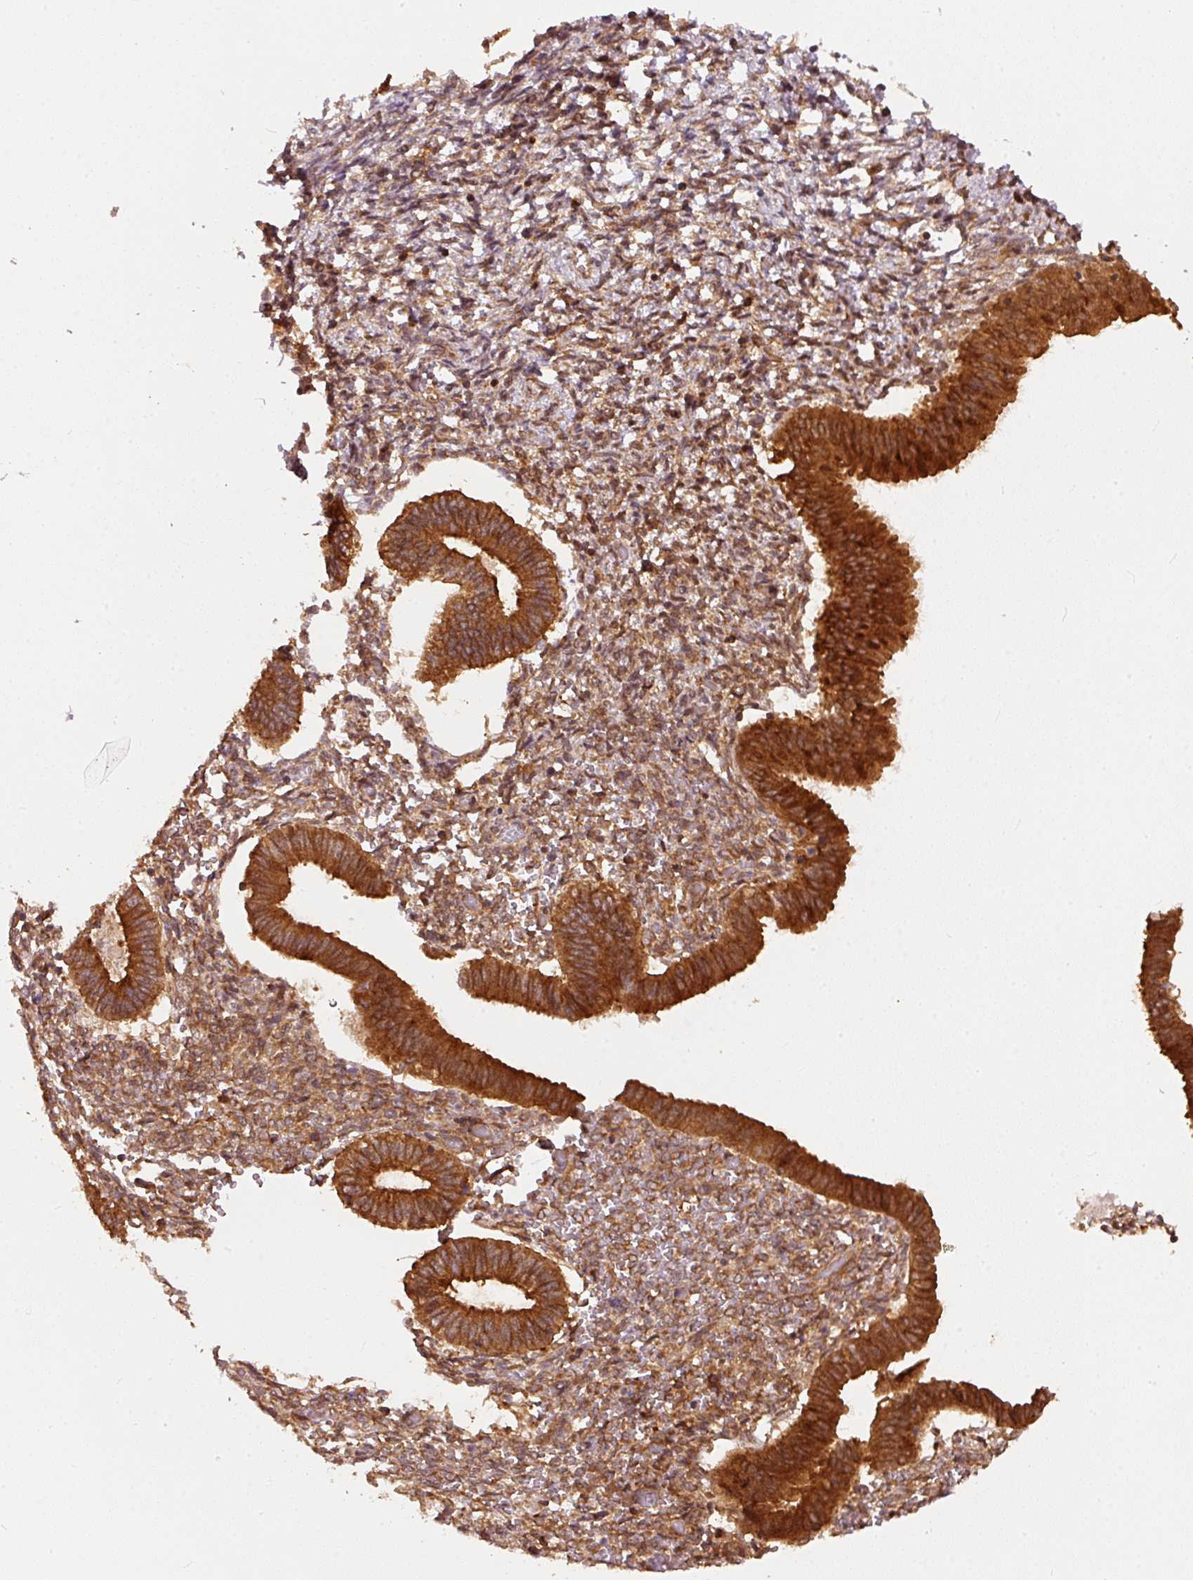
{"staining": {"intensity": "moderate", "quantity": ">75%", "location": "cytoplasmic/membranous"}, "tissue": "endometrium", "cell_type": "Cells in endometrial stroma", "image_type": "normal", "snomed": [{"axis": "morphology", "description": "Normal tissue, NOS"}, {"axis": "topography", "description": "Endometrium"}], "caption": "Immunohistochemical staining of unremarkable human endometrium reveals >75% levels of moderate cytoplasmic/membranous protein positivity in approximately >75% of cells in endometrial stroma.", "gene": "EIF3B", "patient": {"sex": "female", "age": 25}}